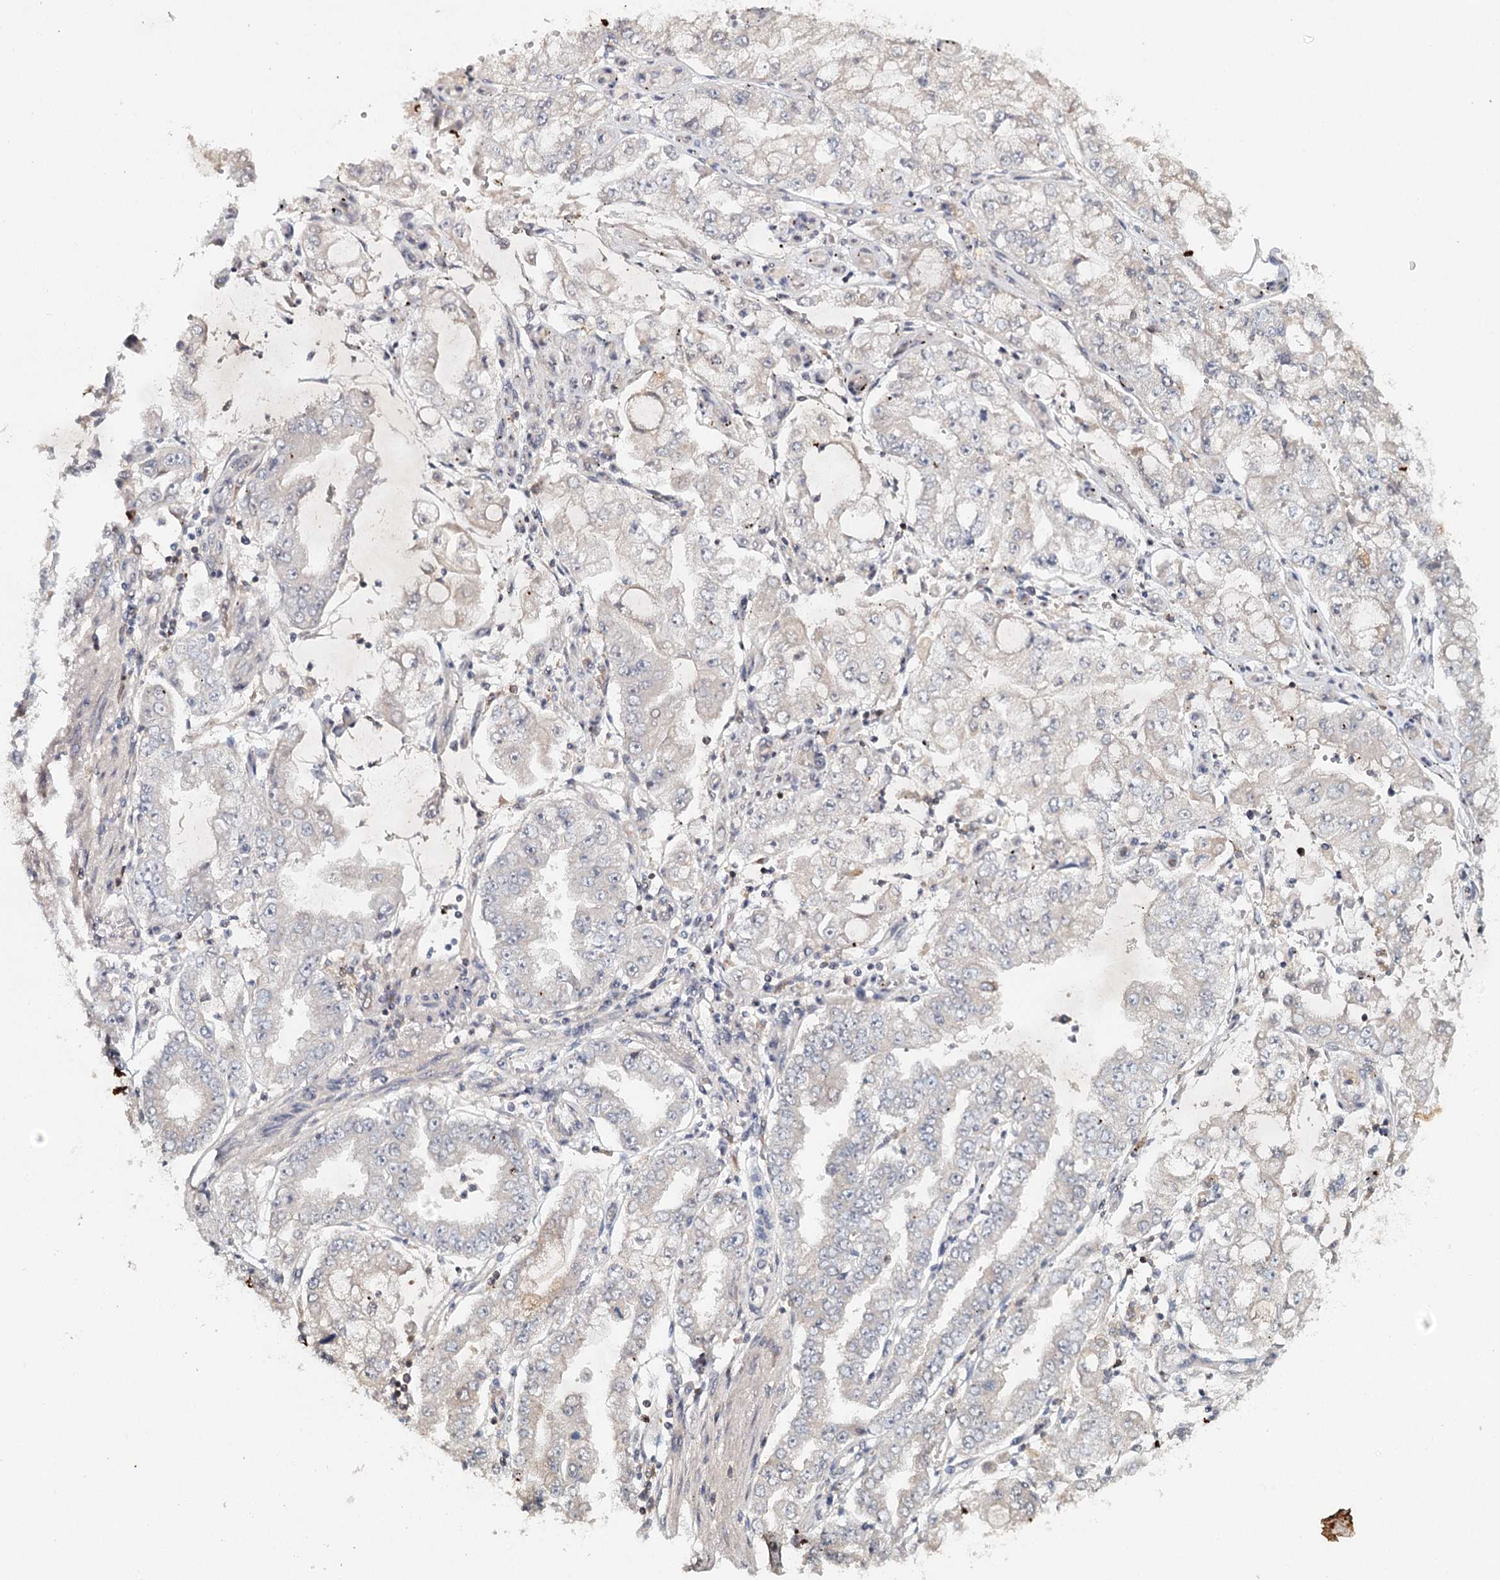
{"staining": {"intensity": "negative", "quantity": "none", "location": "none"}, "tissue": "stomach cancer", "cell_type": "Tumor cells", "image_type": "cancer", "snomed": [{"axis": "morphology", "description": "Adenocarcinoma, NOS"}, {"axis": "topography", "description": "Stomach"}], "caption": "This is an IHC histopathology image of human stomach cancer. There is no expression in tumor cells.", "gene": "SLC41A2", "patient": {"sex": "male", "age": 76}}